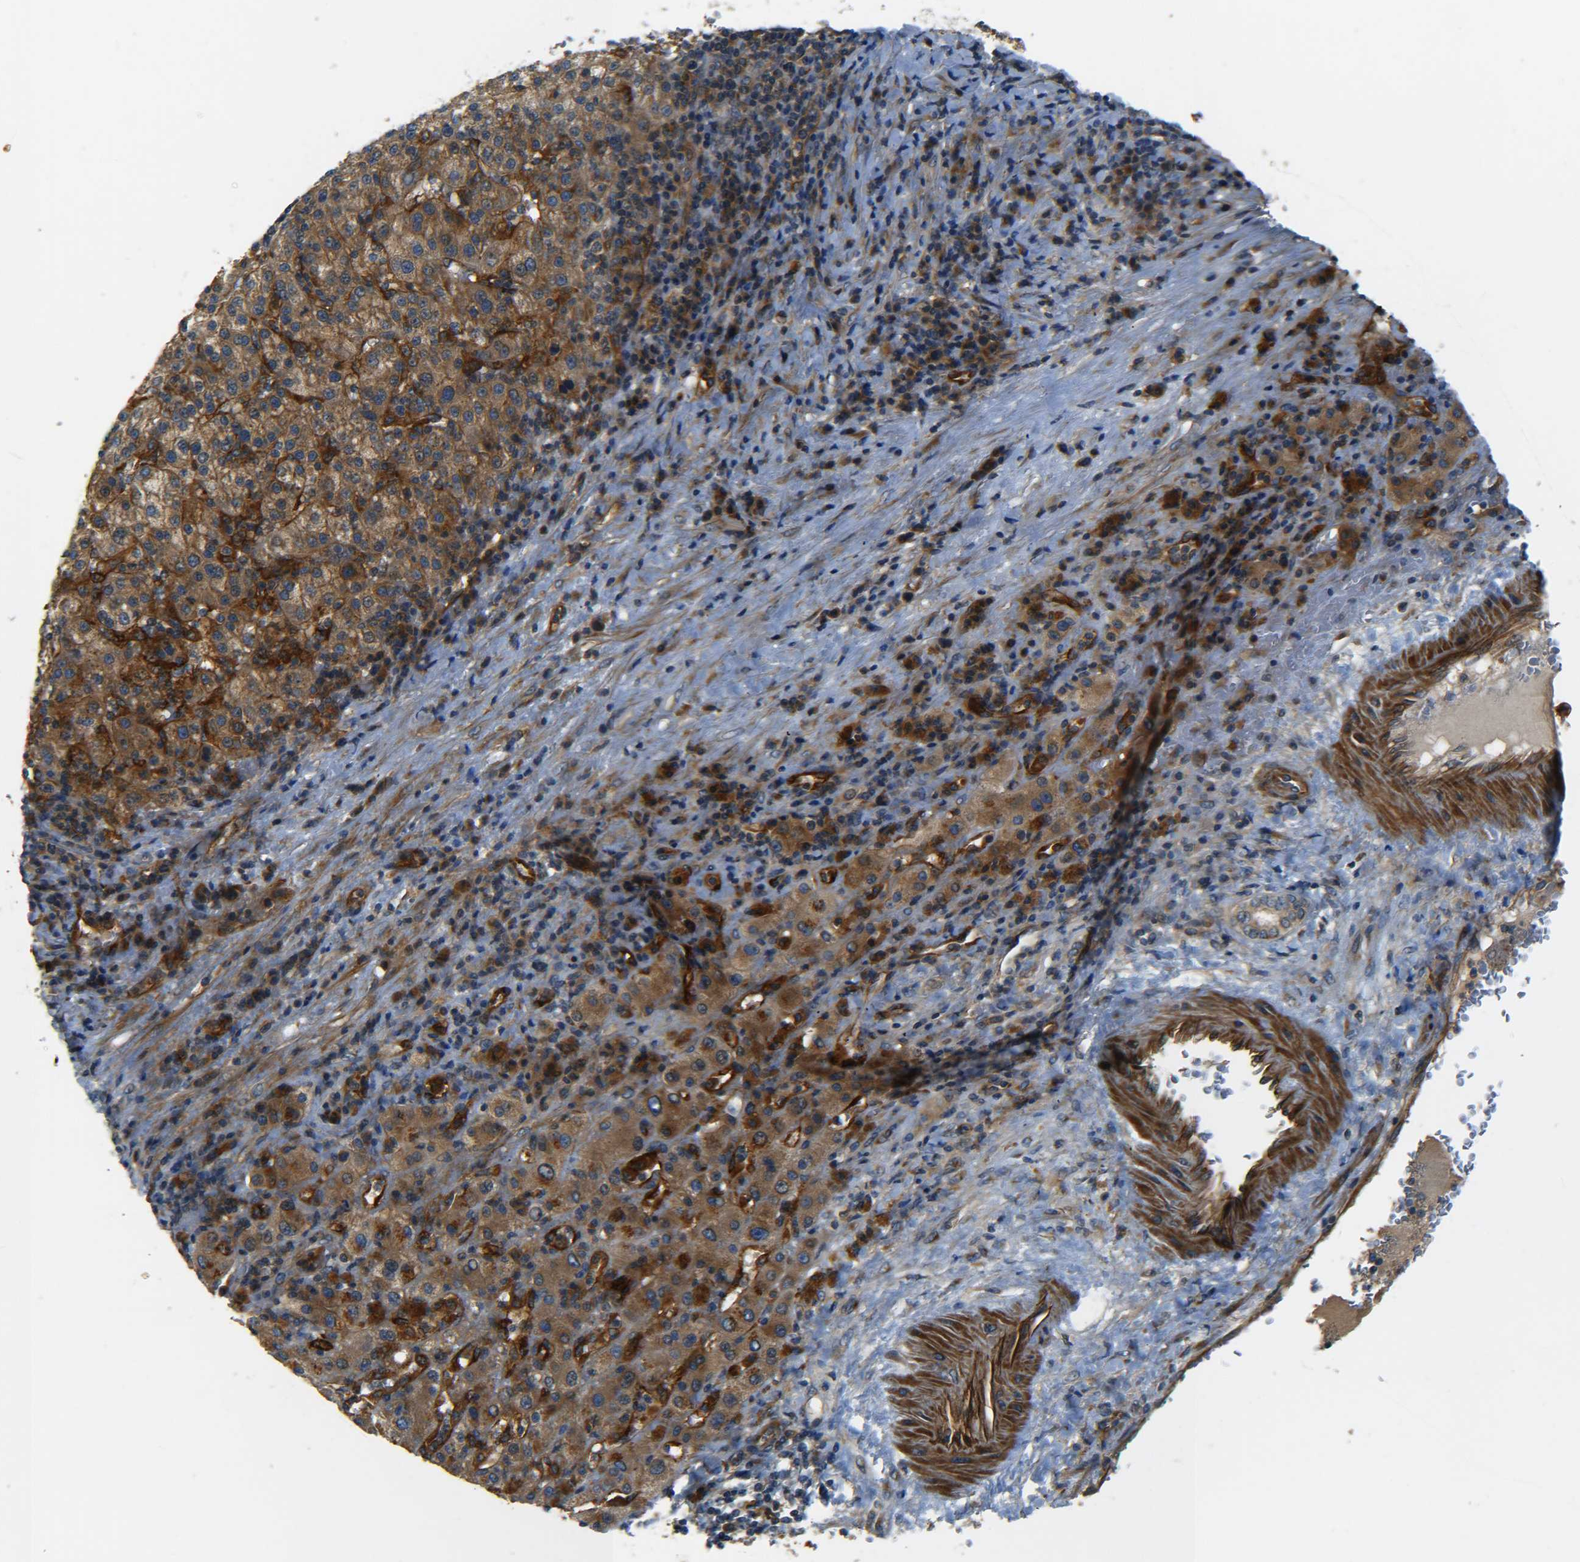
{"staining": {"intensity": "strong", "quantity": ">75%", "location": "cytoplasmic/membranous"}, "tissue": "liver cancer", "cell_type": "Tumor cells", "image_type": "cancer", "snomed": [{"axis": "morphology", "description": "Carcinoma, Hepatocellular, NOS"}, {"axis": "topography", "description": "Liver"}], "caption": "Protein staining of liver hepatocellular carcinoma tissue exhibits strong cytoplasmic/membranous positivity in approximately >75% of tumor cells.", "gene": "LRCH3", "patient": {"sex": "female", "age": 58}}